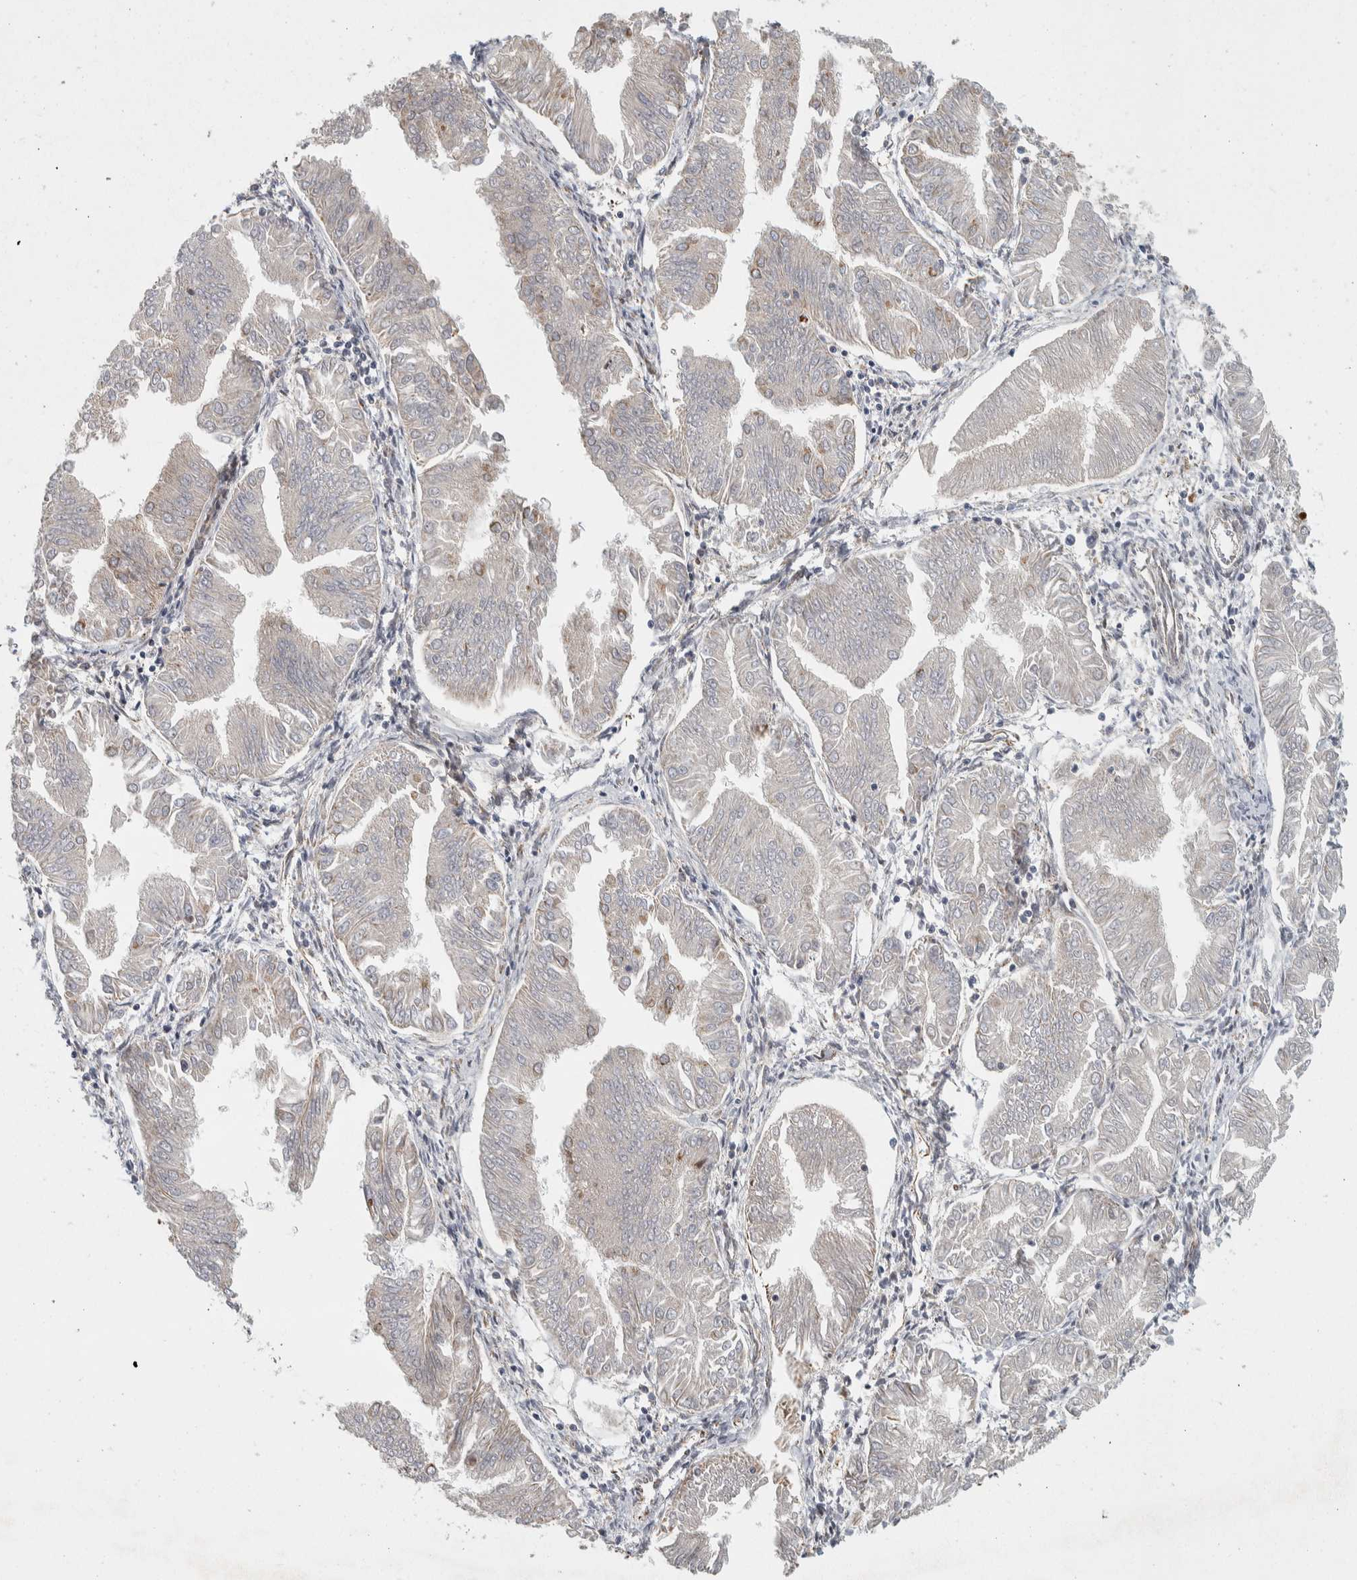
{"staining": {"intensity": "negative", "quantity": "none", "location": "none"}, "tissue": "endometrial cancer", "cell_type": "Tumor cells", "image_type": "cancer", "snomed": [{"axis": "morphology", "description": "Adenocarcinoma, NOS"}, {"axis": "topography", "description": "Endometrium"}], "caption": "Tumor cells are negative for protein expression in human endometrial adenocarcinoma.", "gene": "AFP", "patient": {"sex": "female", "age": 53}}